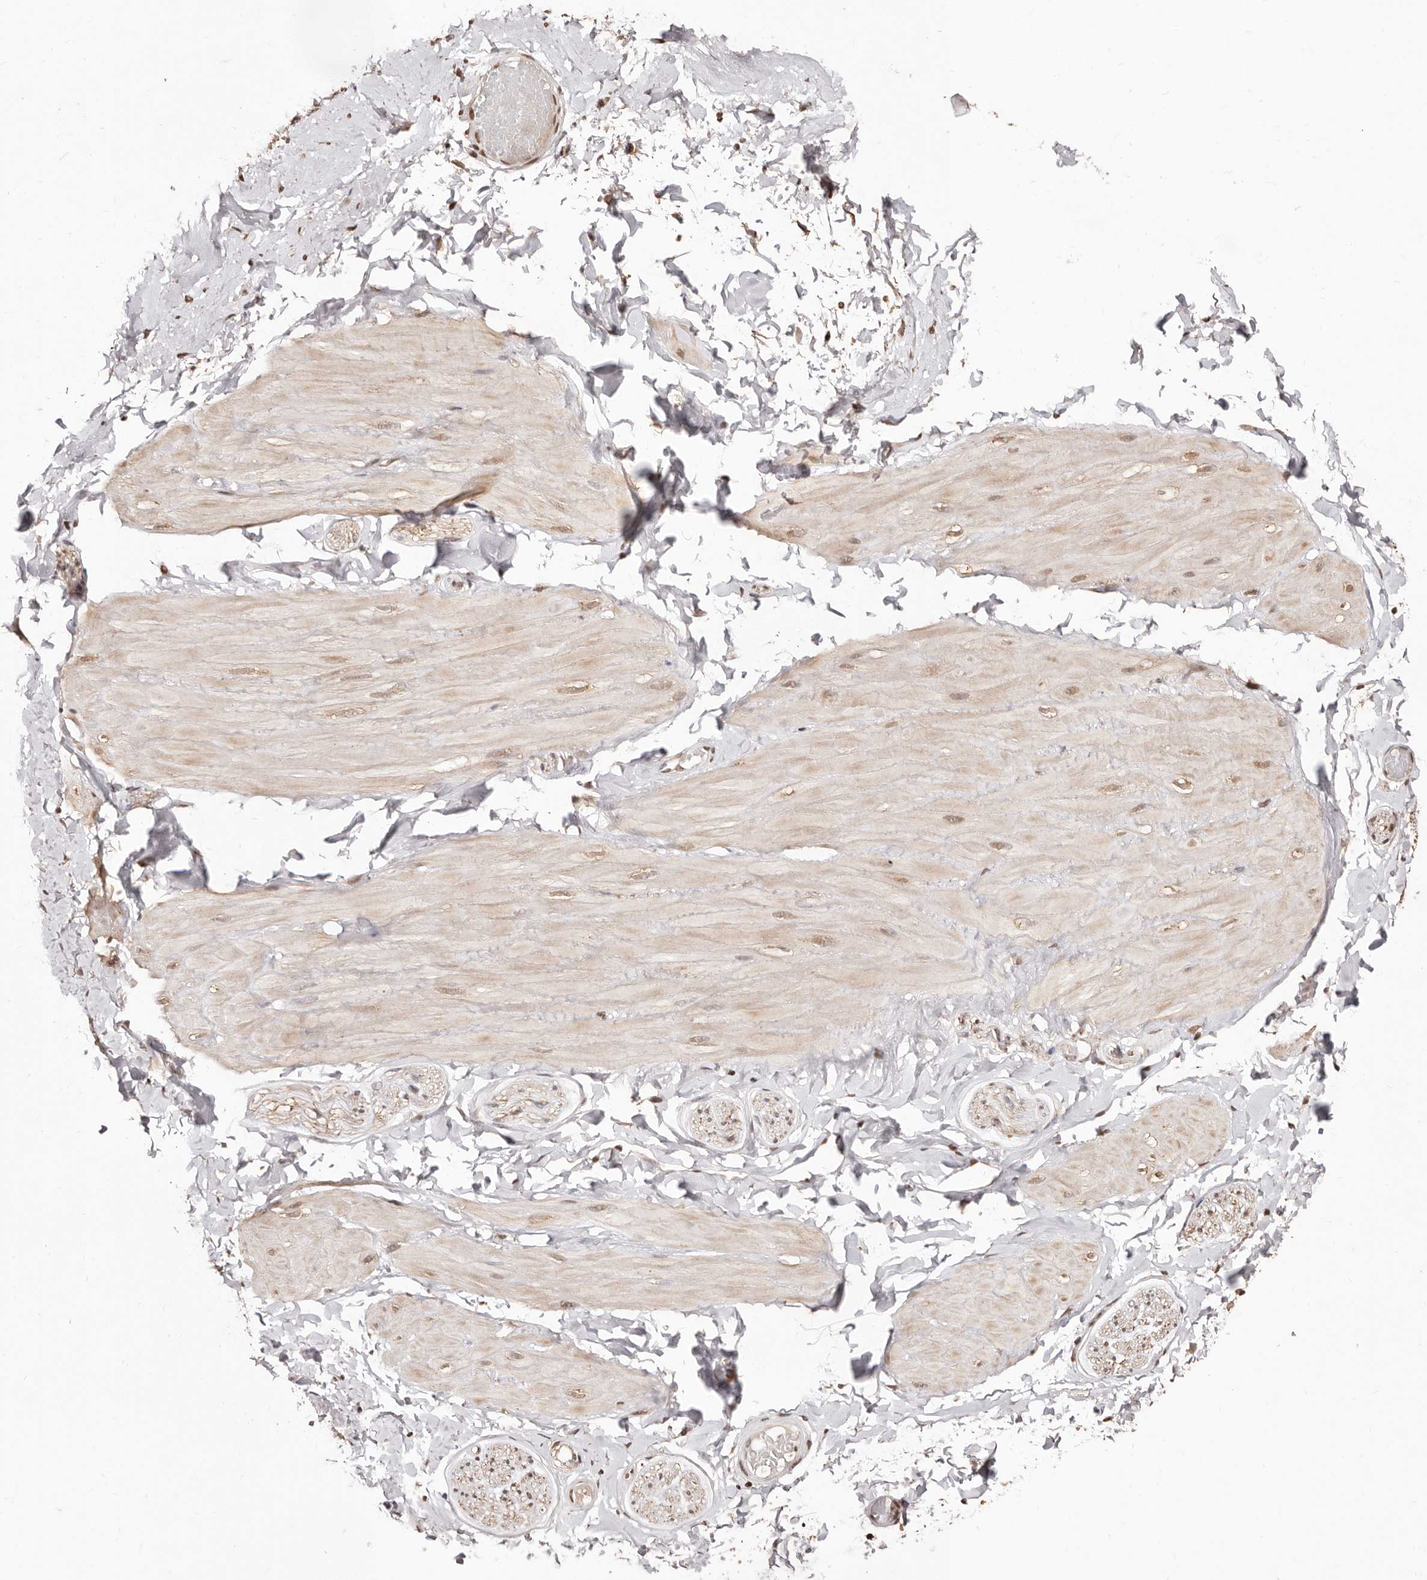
{"staining": {"intensity": "moderate", "quantity": ">75%", "location": "nuclear"}, "tissue": "adipose tissue", "cell_type": "Adipocytes", "image_type": "normal", "snomed": [{"axis": "morphology", "description": "Normal tissue, NOS"}, {"axis": "topography", "description": "Adipose tissue"}, {"axis": "topography", "description": "Vascular tissue"}, {"axis": "topography", "description": "Peripheral nerve tissue"}], "caption": "Adipose tissue stained for a protein (brown) displays moderate nuclear positive positivity in about >75% of adipocytes.", "gene": "BICRAL", "patient": {"sex": "male", "age": 25}}